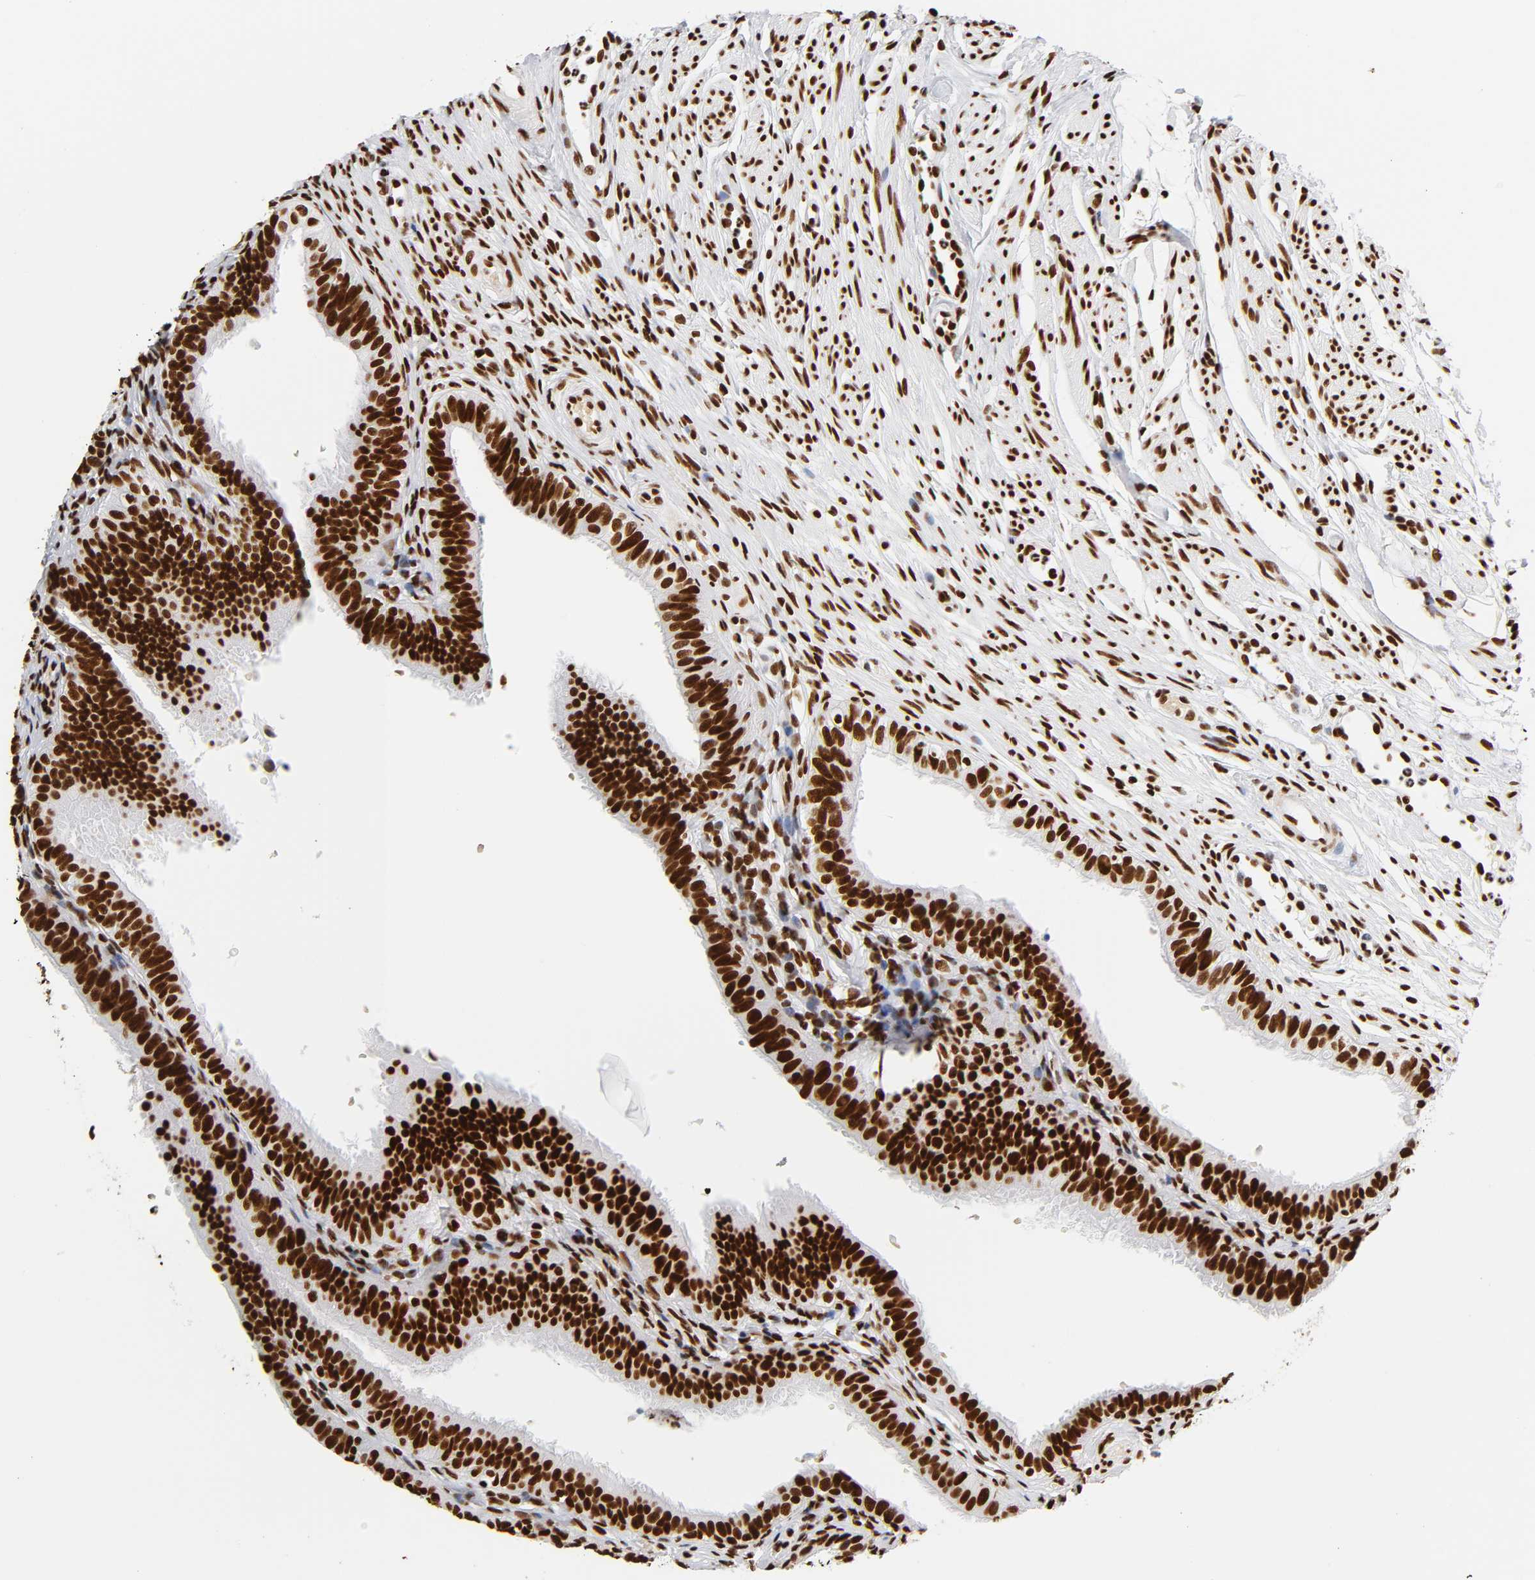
{"staining": {"intensity": "strong", "quantity": ">75%", "location": "nuclear"}, "tissue": "fallopian tube", "cell_type": "Glandular cells", "image_type": "normal", "snomed": [{"axis": "morphology", "description": "Normal tissue, NOS"}, {"axis": "morphology", "description": "Dermoid, NOS"}, {"axis": "topography", "description": "Fallopian tube"}], "caption": "Immunohistochemical staining of normal fallopian tube exhibits strong nuclear protein staining in approximately >75% of glandular cells. (brown staining indicates protein expression, while blue staining denotes nuclei).", "gene": "XRCC6", "patient": {"sex": "female", "age": 33}}